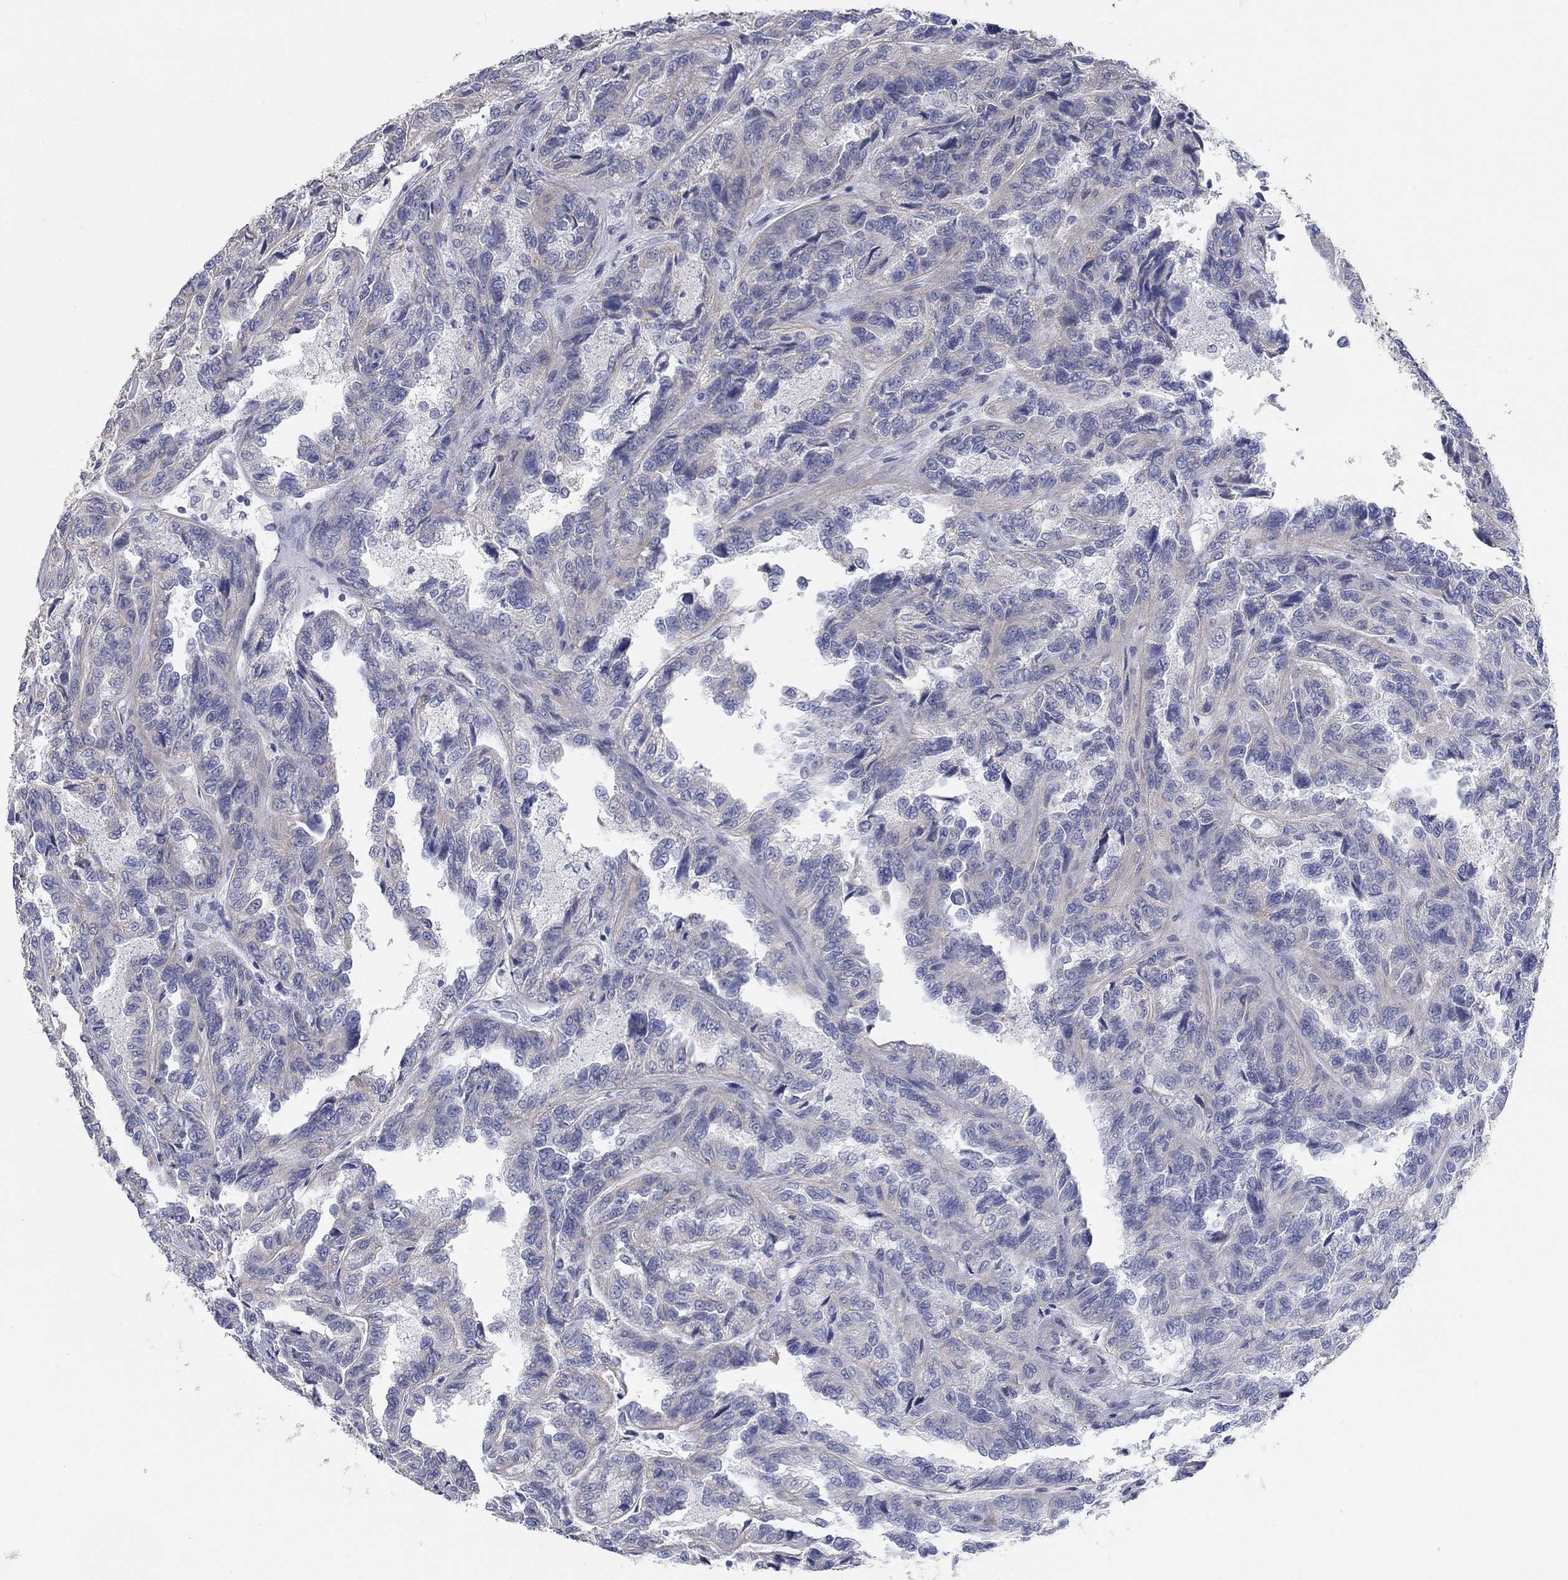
{"staining": {"intensity": "negative", "quantity": "none", "location": "none"}, "tissue": "renal cancer", "cell_type": "Tumor cells", "image_type": "cancer", "snomed": [{"axis": "morphology", "description": "Adenocarcinoma, NOS"}, {"axis": "topography", "description": "Kidney"}], "caption": "Immunohistochemical staining of renal adenocarcinoma exhibits no significant staining in tumor cells. (DAB (3,3'-diaminobenzidine) immunohistochemistry (IHC) visualized using brightfield microscopy, high magnification).", "gene": "APOC3", "patient": {"sex": "male", "age": 79}}